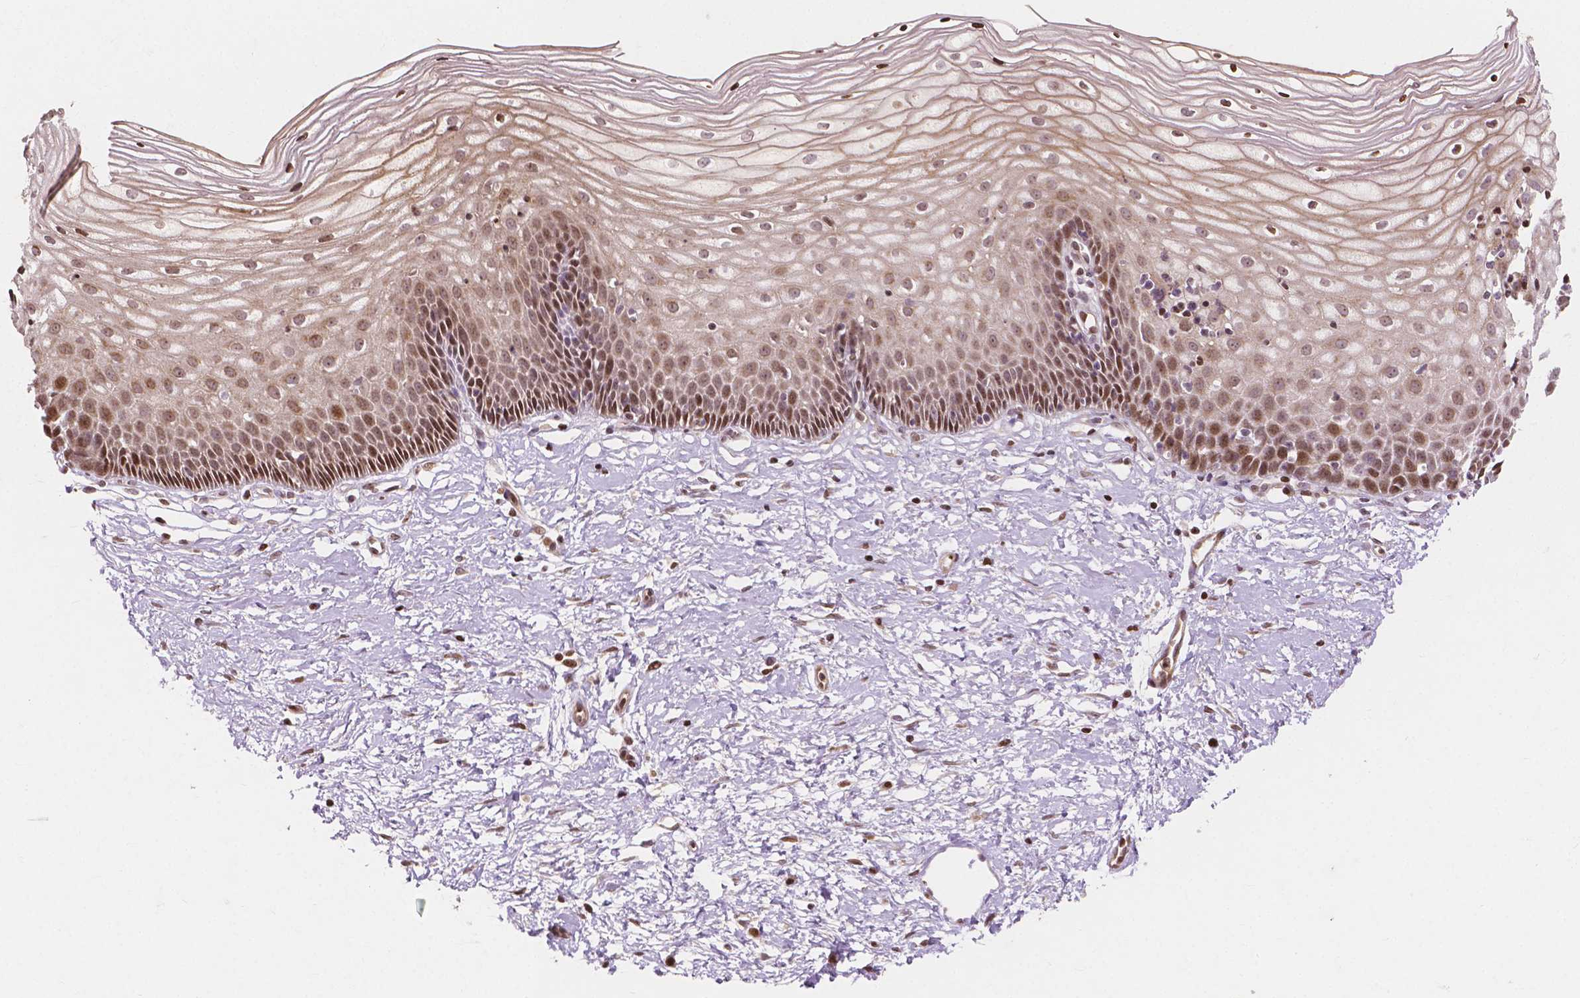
{"staining": {"intensity": "moderate", "quantity": ">75%", "location": "nuclear"}, "tissue": "cervix", "cell_type": "Glandular cells", "image_type": "normal", "snomed": [{"axis": "morphology", "description": "Normal tissue, NOS"}, {"axis": "topography", "description": "Cervix"}], "caption": "Cervix stained with IHC shows moderate nuclear expression in about >75% of glandular cells. The protein is shown in brown color, while the nuclei are stained blue.", "gene": "PTPN18", "patient": {"sex": "female", "age": 36}}